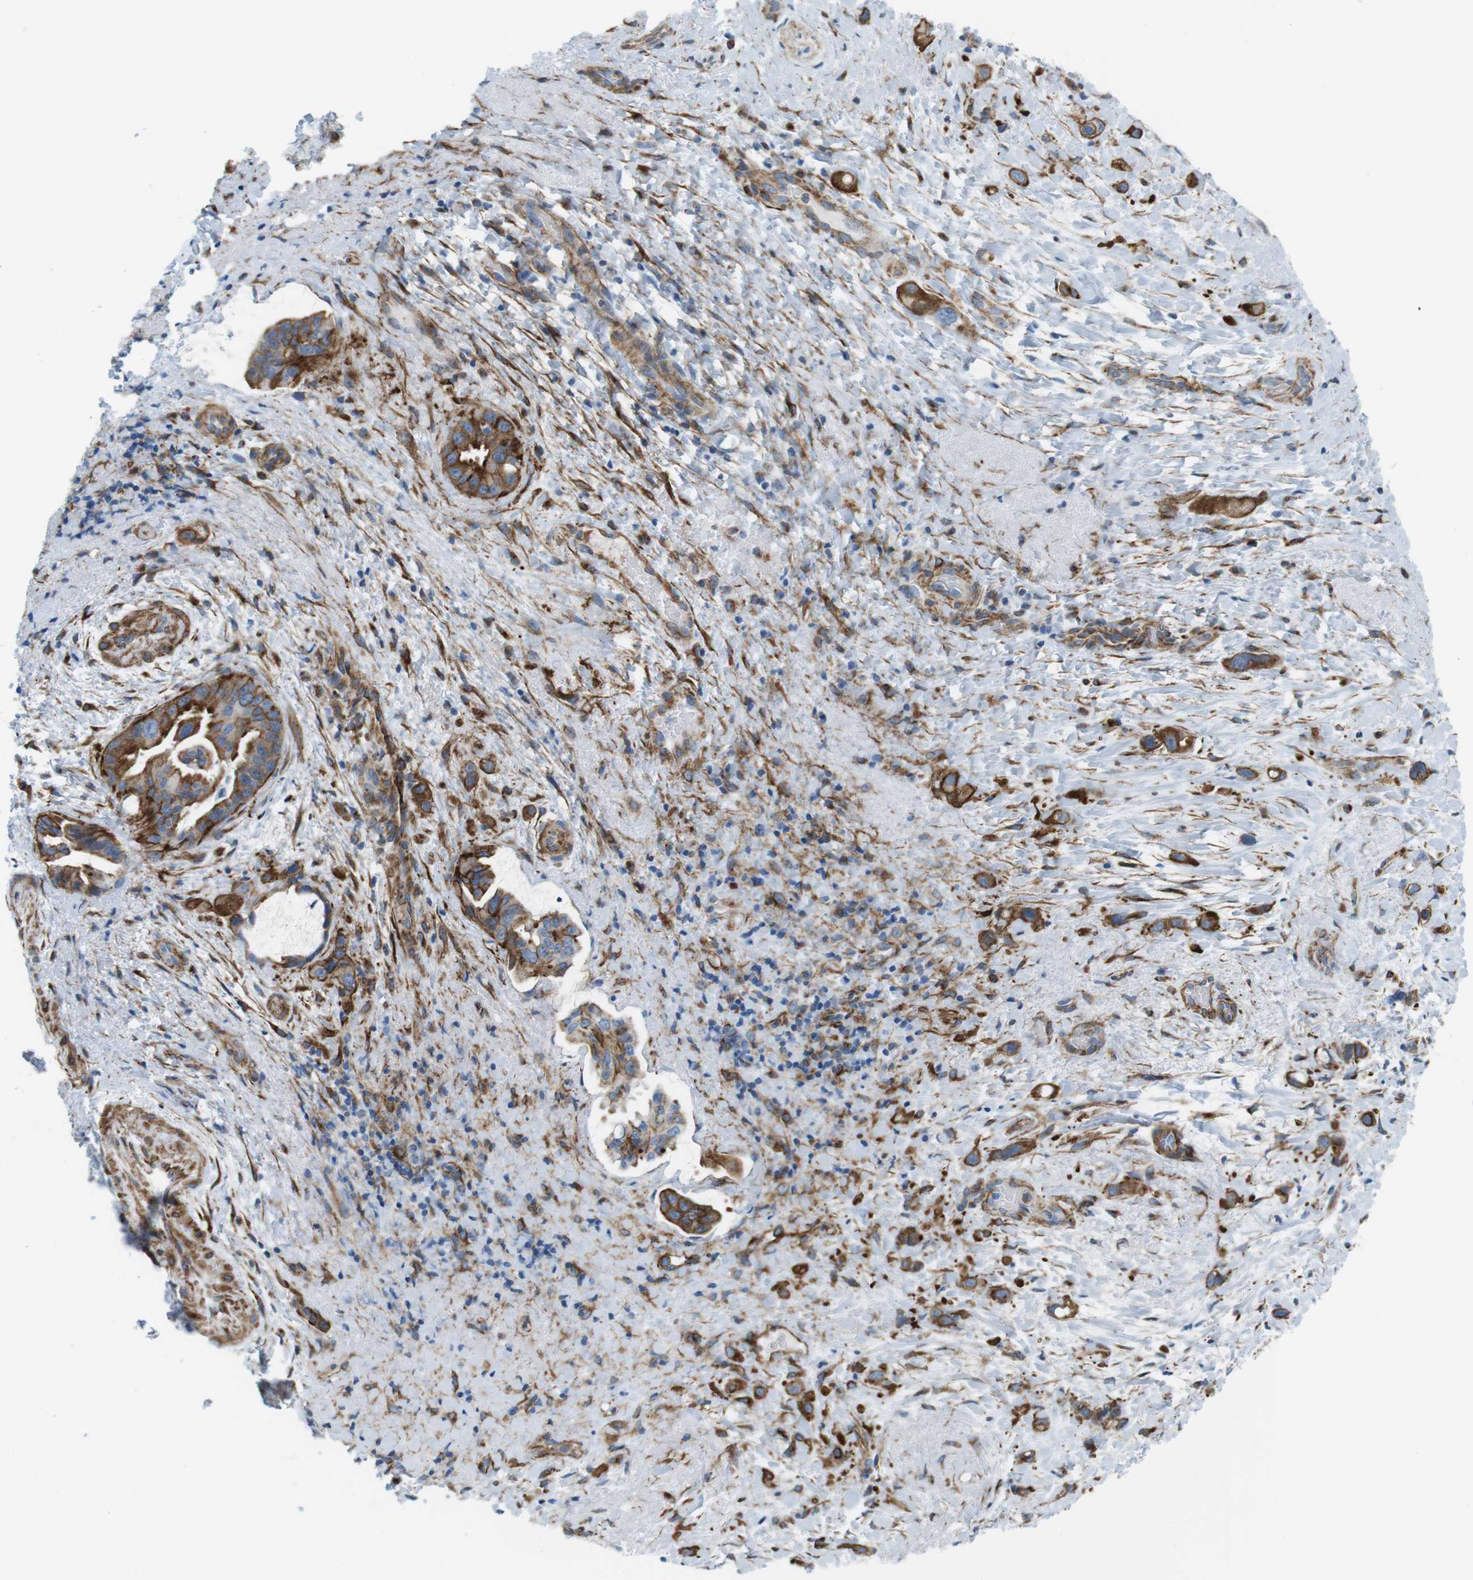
{"staining": {"intensity": "strong", "quantity": ">75%", "location": "cytoplasmic/membranous"}, "tissue": "liver cancer", "cell_type": "Tumor cells", "image_type": "cancer", "snomed": [{"axis": "morphology", "description": "Cholangiocarcinoma"}, {"axis": "topography", "description": "Liver"}], "caption": "Liver cancer (cholangiocarcinoma) stained with a brown dye demonstrates strong cytoplasmic/membranous positive expression in approximately >75% of tumor cells.", "gene": "MYH9", "patient": {"sex": "female", "age": 65}}